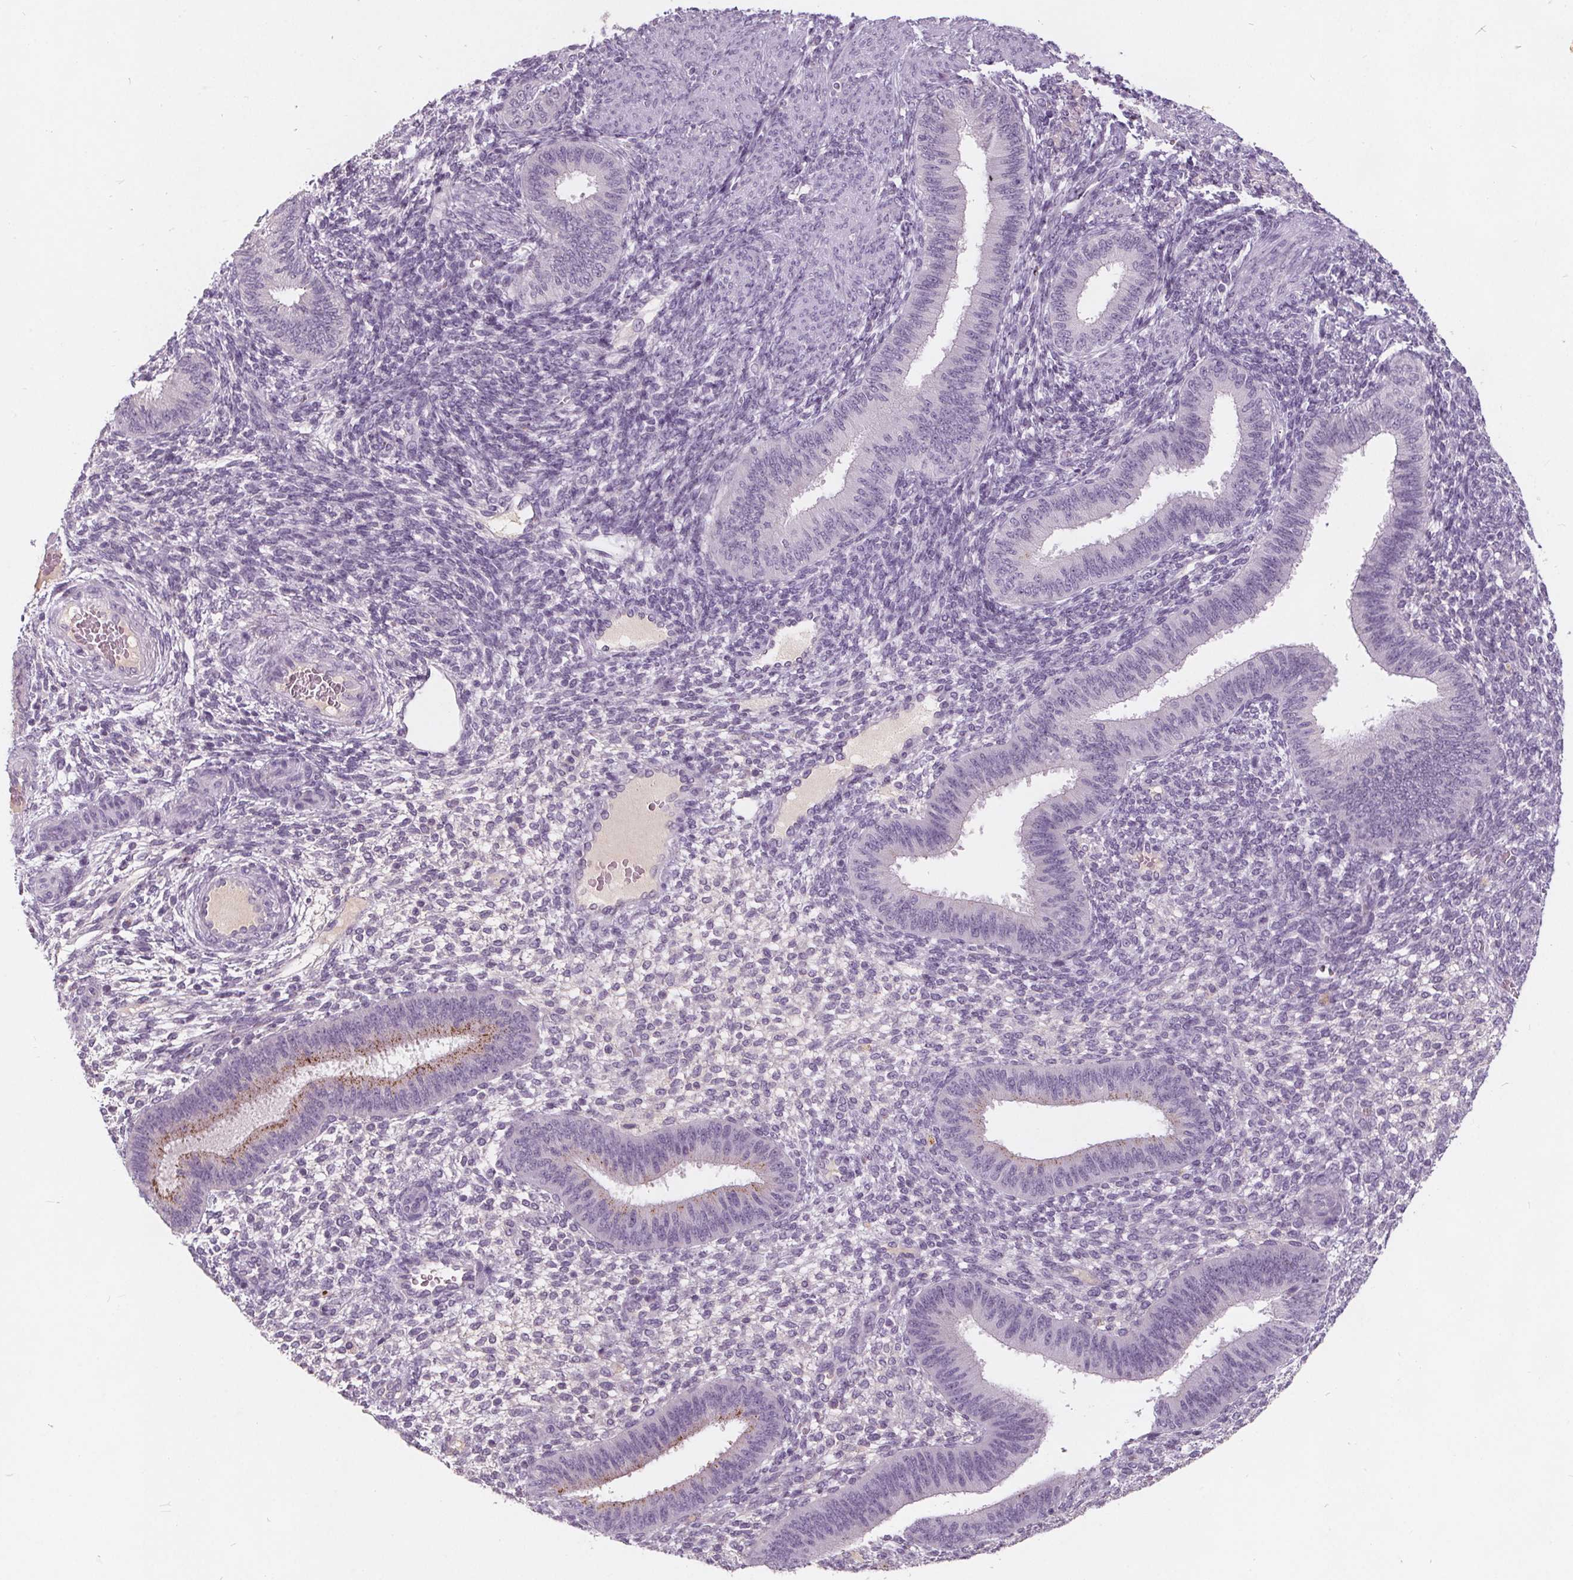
{"staining": {"intensity": "negative", "quantity": "none", "location": "none"}, "tissue": "endometrium", "cell_type": "Cells in endometrial stroma", "image_type": "normal", "snomed": [{"axis": "morphology", "description": "Normal tissue, NOS"}, {"axis": "topography", "description": "Endometrium"}], "caption": "An immunohistochemistry histopathology image of normal endometrium is shown. There is no staining in cells in endometrial stroma of endometrium. The staining was performed using DAB (3,3'-diaminobenzidine) to visualize the protein expression in brown, while the nuclei were stained in blue with hematoxylin (Magnification: 20x).", "gene": "PLA2G2E", "patient": {"sex": "female", "age": 39}}